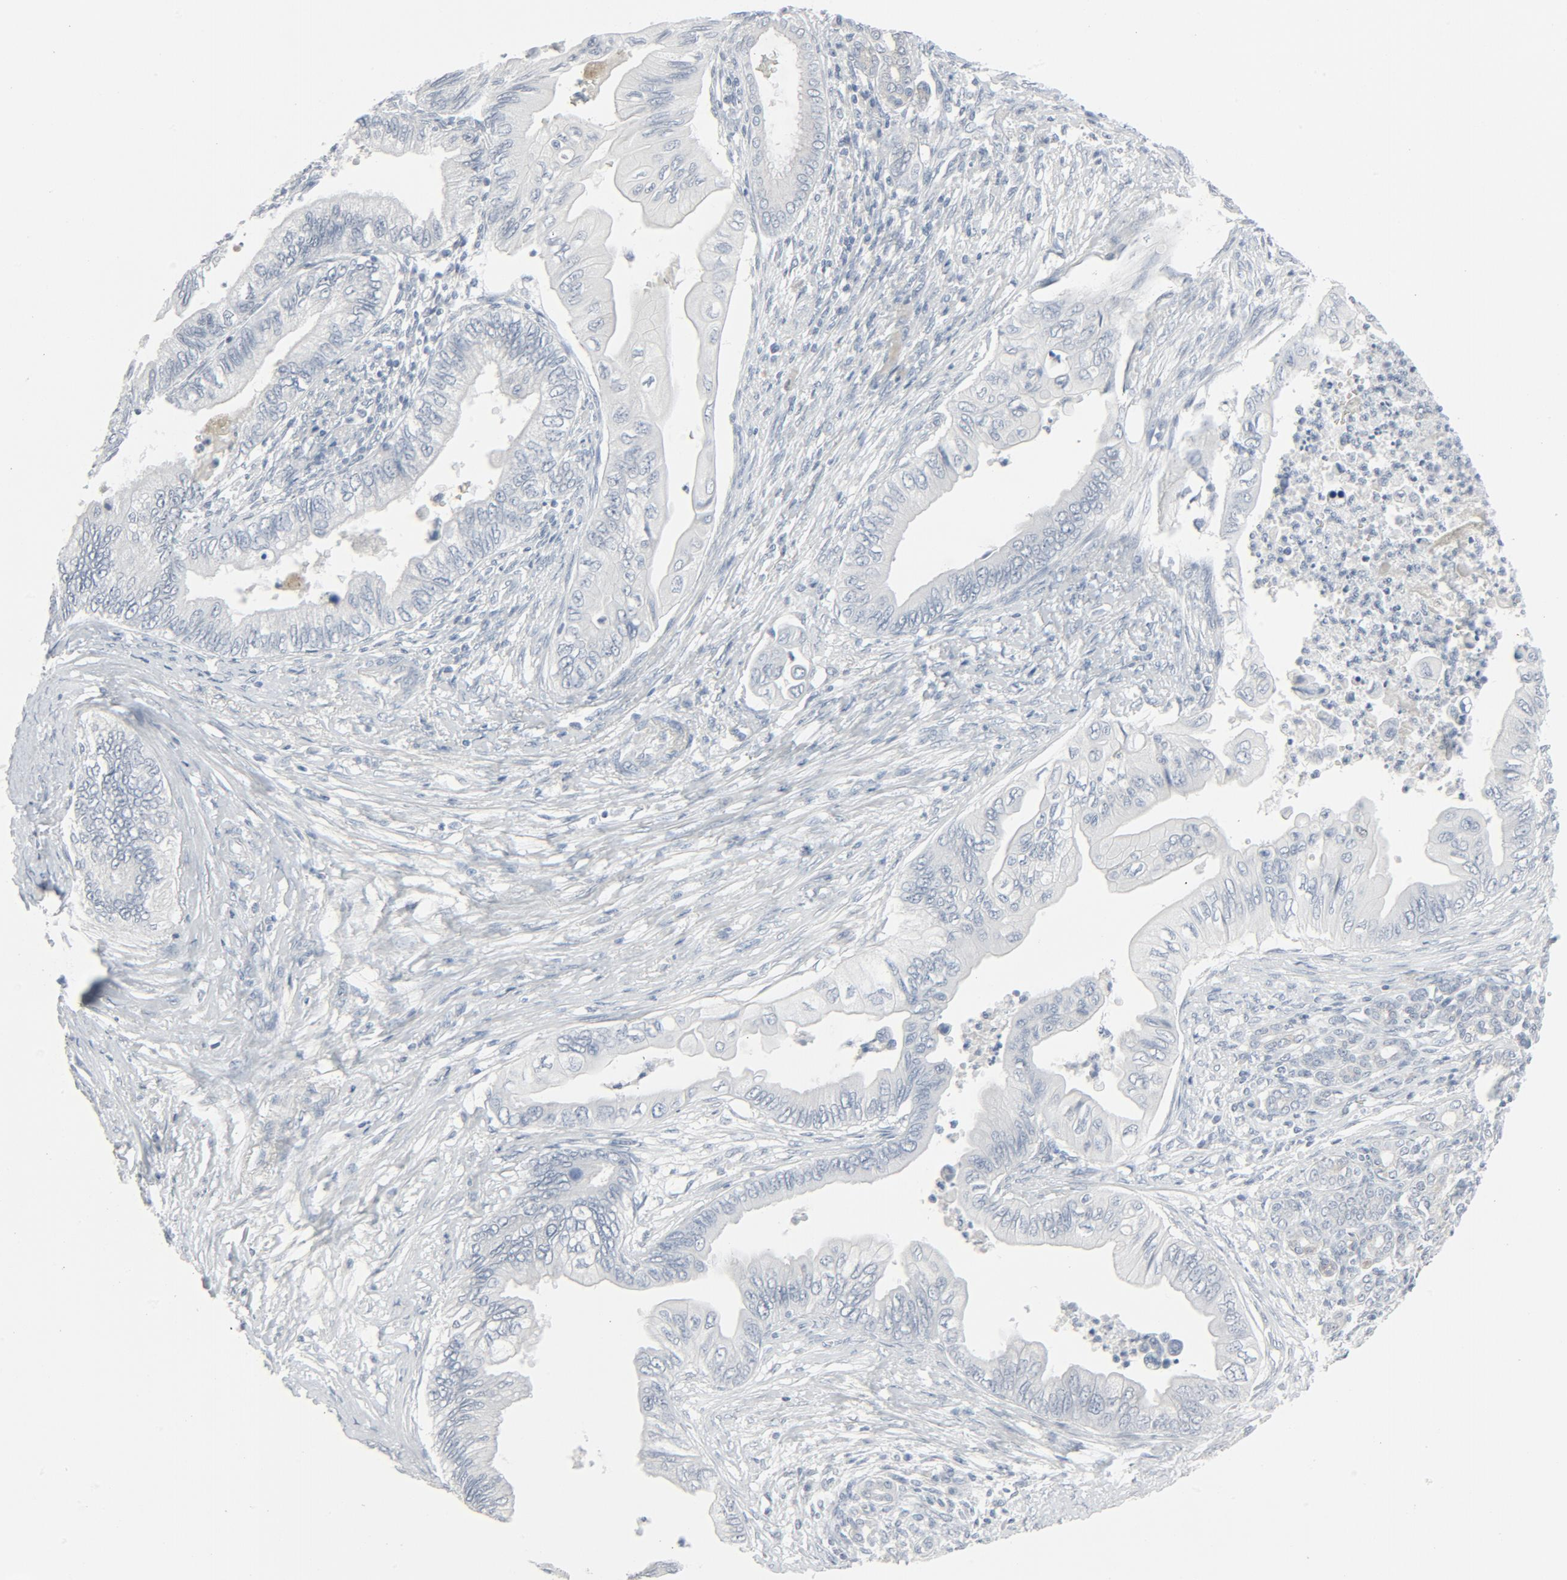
{"staining": {"intensity": "negative", "quantity": "none", "location": "none"}, "tissue": "pancreatic cancer", "cell_type": "Tumor cells", "image_type": "cancer", "snomed": [{"axis": "morphology", "description": "Adenocarcinoma, NOS"}, {"axis": "topography", "description": "Pancreas"}], "caption": "Tumor cells show no significant protein expression in pancreatic cancer. The staining is performed using DAB brown chromogen with nuclei counter-stained in using hematoxylin.", "gene": "FGFR3", "patient": {"sex": "female", "age": 66}}